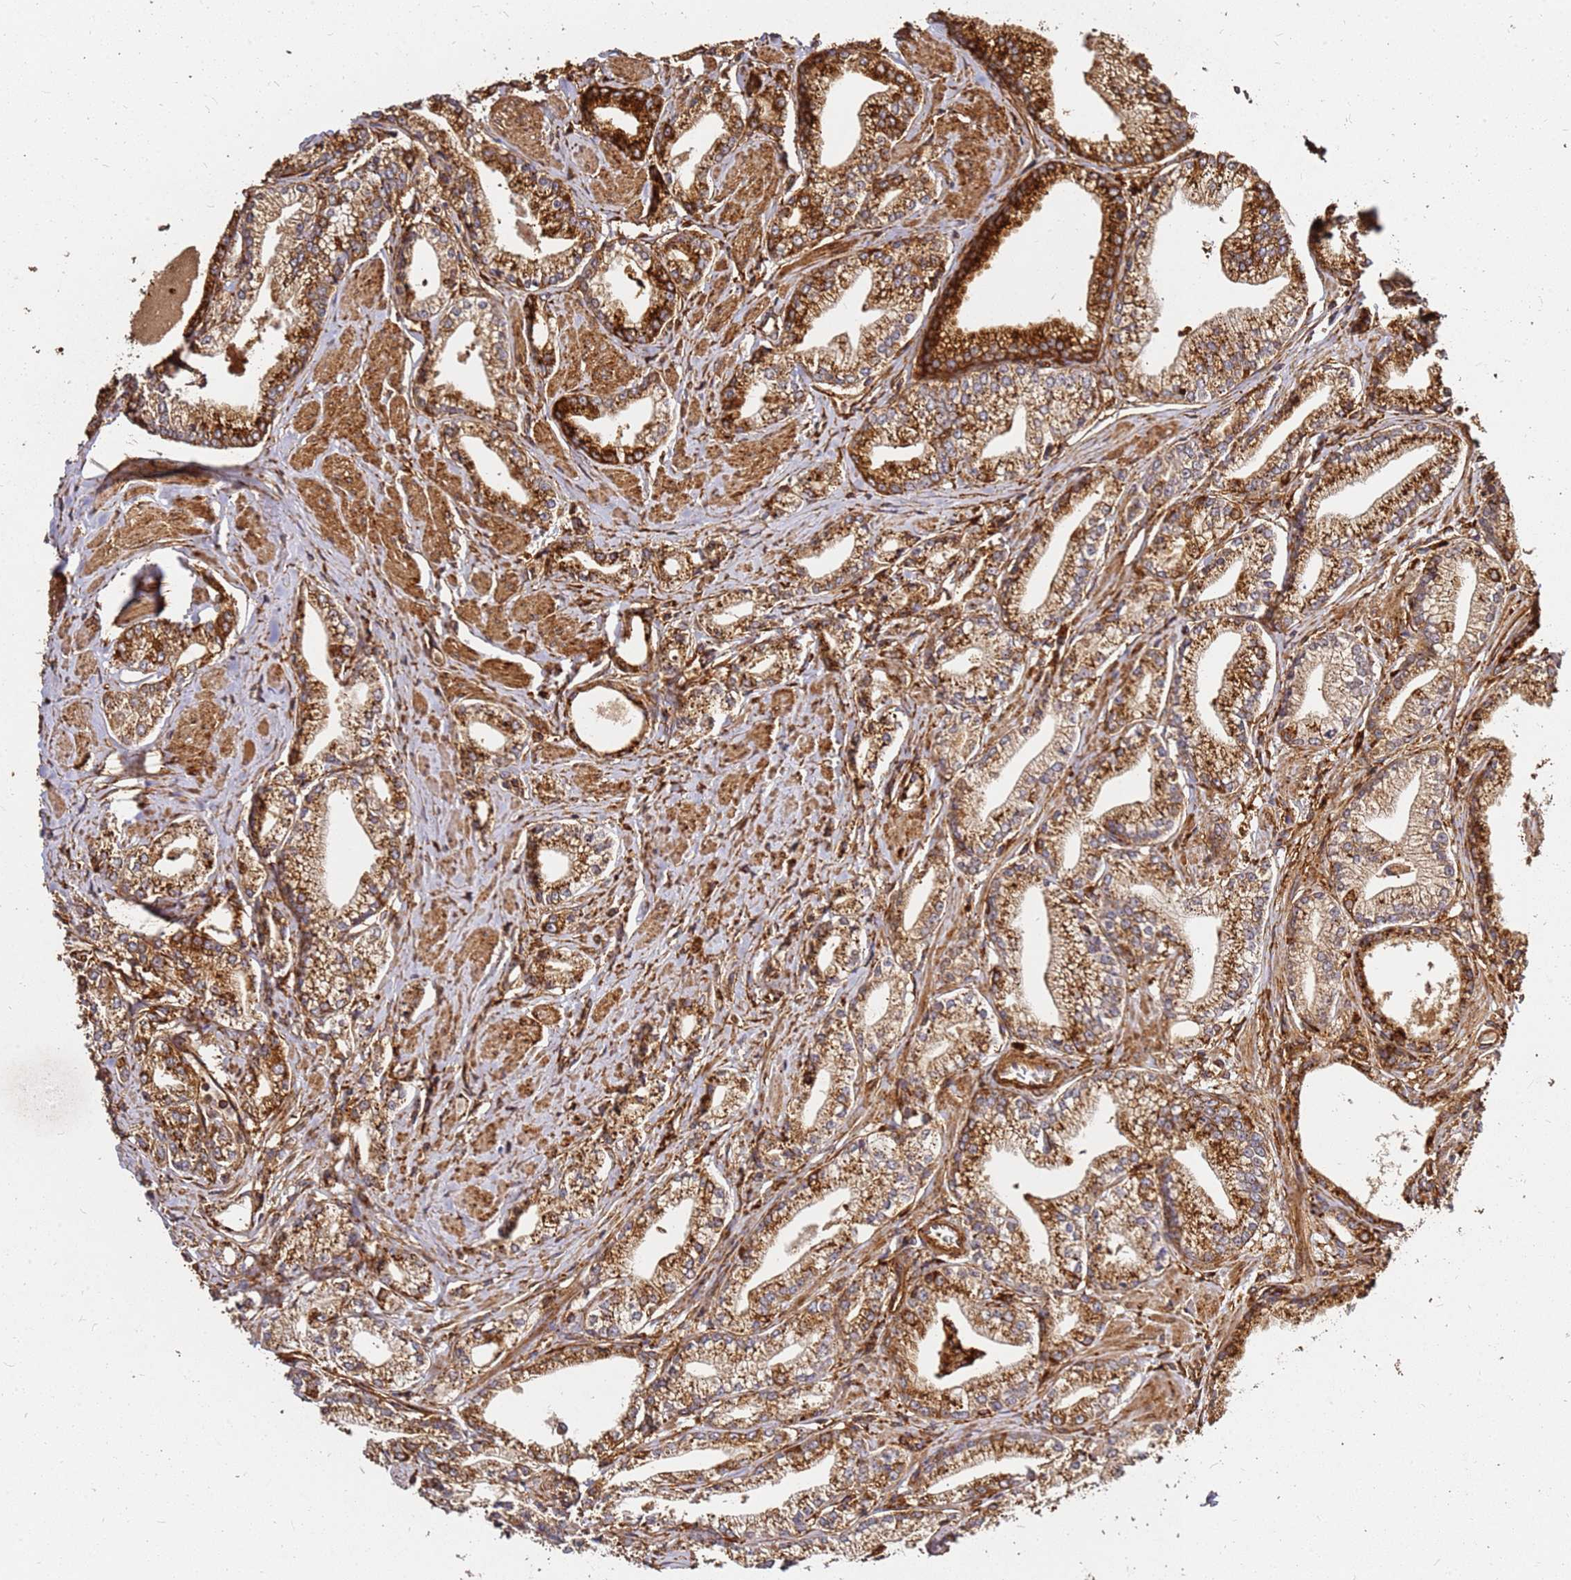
{"staining": {"intensity": "strong", "quantity": ">75%", "location": "cytoplasmic/membranous"}, "tissue": "prostate cancer", "cell_type": "Tumor cells", "image_type": "cancer", "snomed": [{"axis": "morphology", "description": "Adenocarcinoma, High grade"}, {"axis": "topography", "description": "Prostate"}], "caption": "Strong cytoplasmic/membranous staining is present in approximately >75% of tumor cells in adenocarcinoma (high-grade) (prostate).", "gene": "DVL3", "patient": {"sex": "male", "age": 67}}